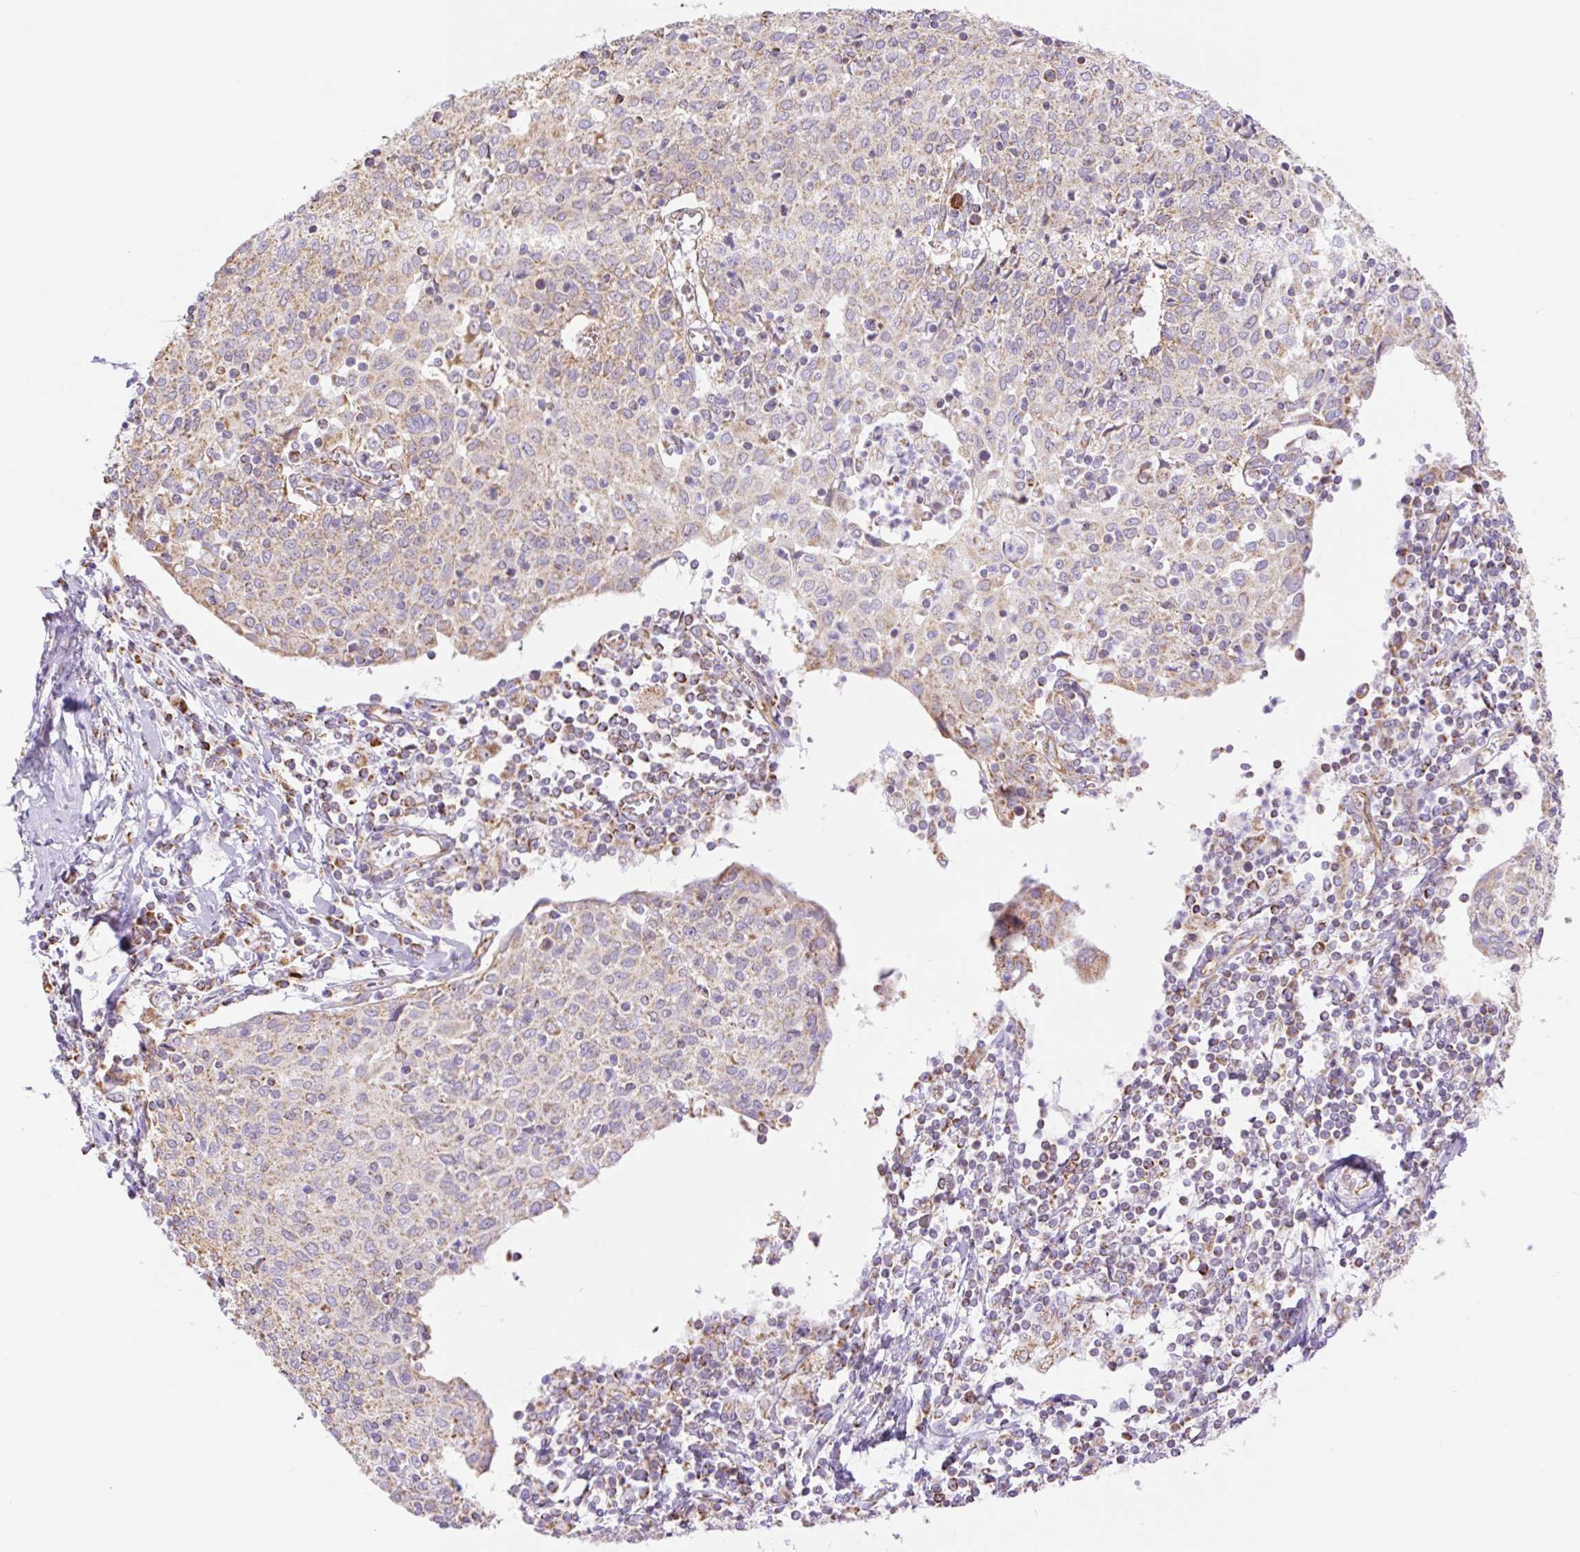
{"staining": {"intensity": "weak", "quantity": "25%-75%", "location": "cytoplasmic/membranous"}, "tissue": "cervical cancer", "cell_type": "Tumor cells", "image_type": "cancer", "snomed": [{"axis": "morphology", "description": "Squamous cell carcinoma, NOS"}, {"axis": "topography", "description": "Cervix"}], "caption": "Protein staining of cervical cancer tissue shows weak cytoplasmic/membranous positivity in about 25%-75% of tumor cells.", "gene": "ESAM", "patient": {"sex": "female", "age": 52}}